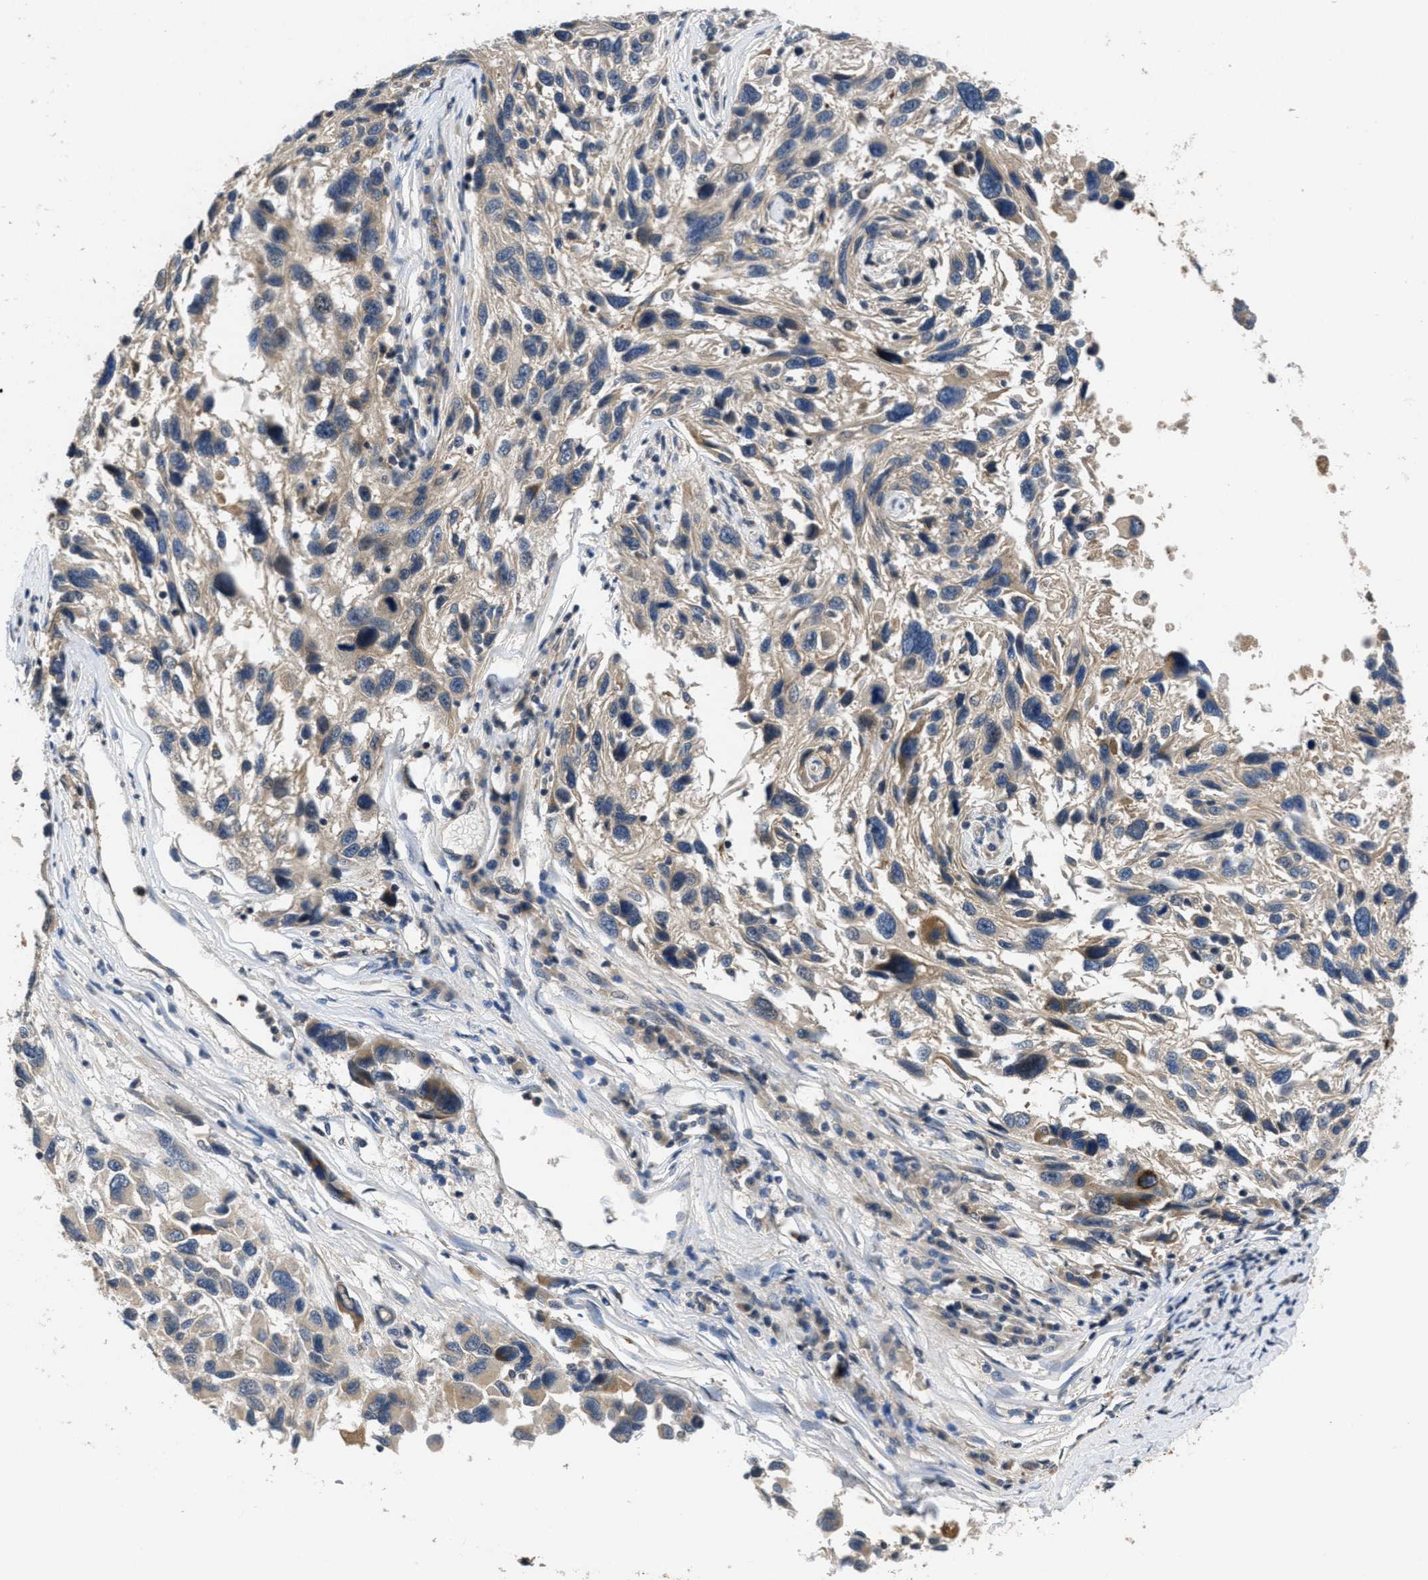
{"staining": {"intensity": "weak", "quantity": "<25%", "location": "cytoplasmic/membranous"}, "tissue": "melanoma", "cell_type": "Tumor cells", "image_type": "cancer", "snomed": [{"axis": "morphology", "description": "Malignant melanoma, NOS"}, {"axis": "topography", "description": "Skin"}], "caption": "Protein analysis of melanoma reveals no significant expression in tumor cells.", "gene": "ANGPT1", "patient": {"sex": "male", "age": 53}}